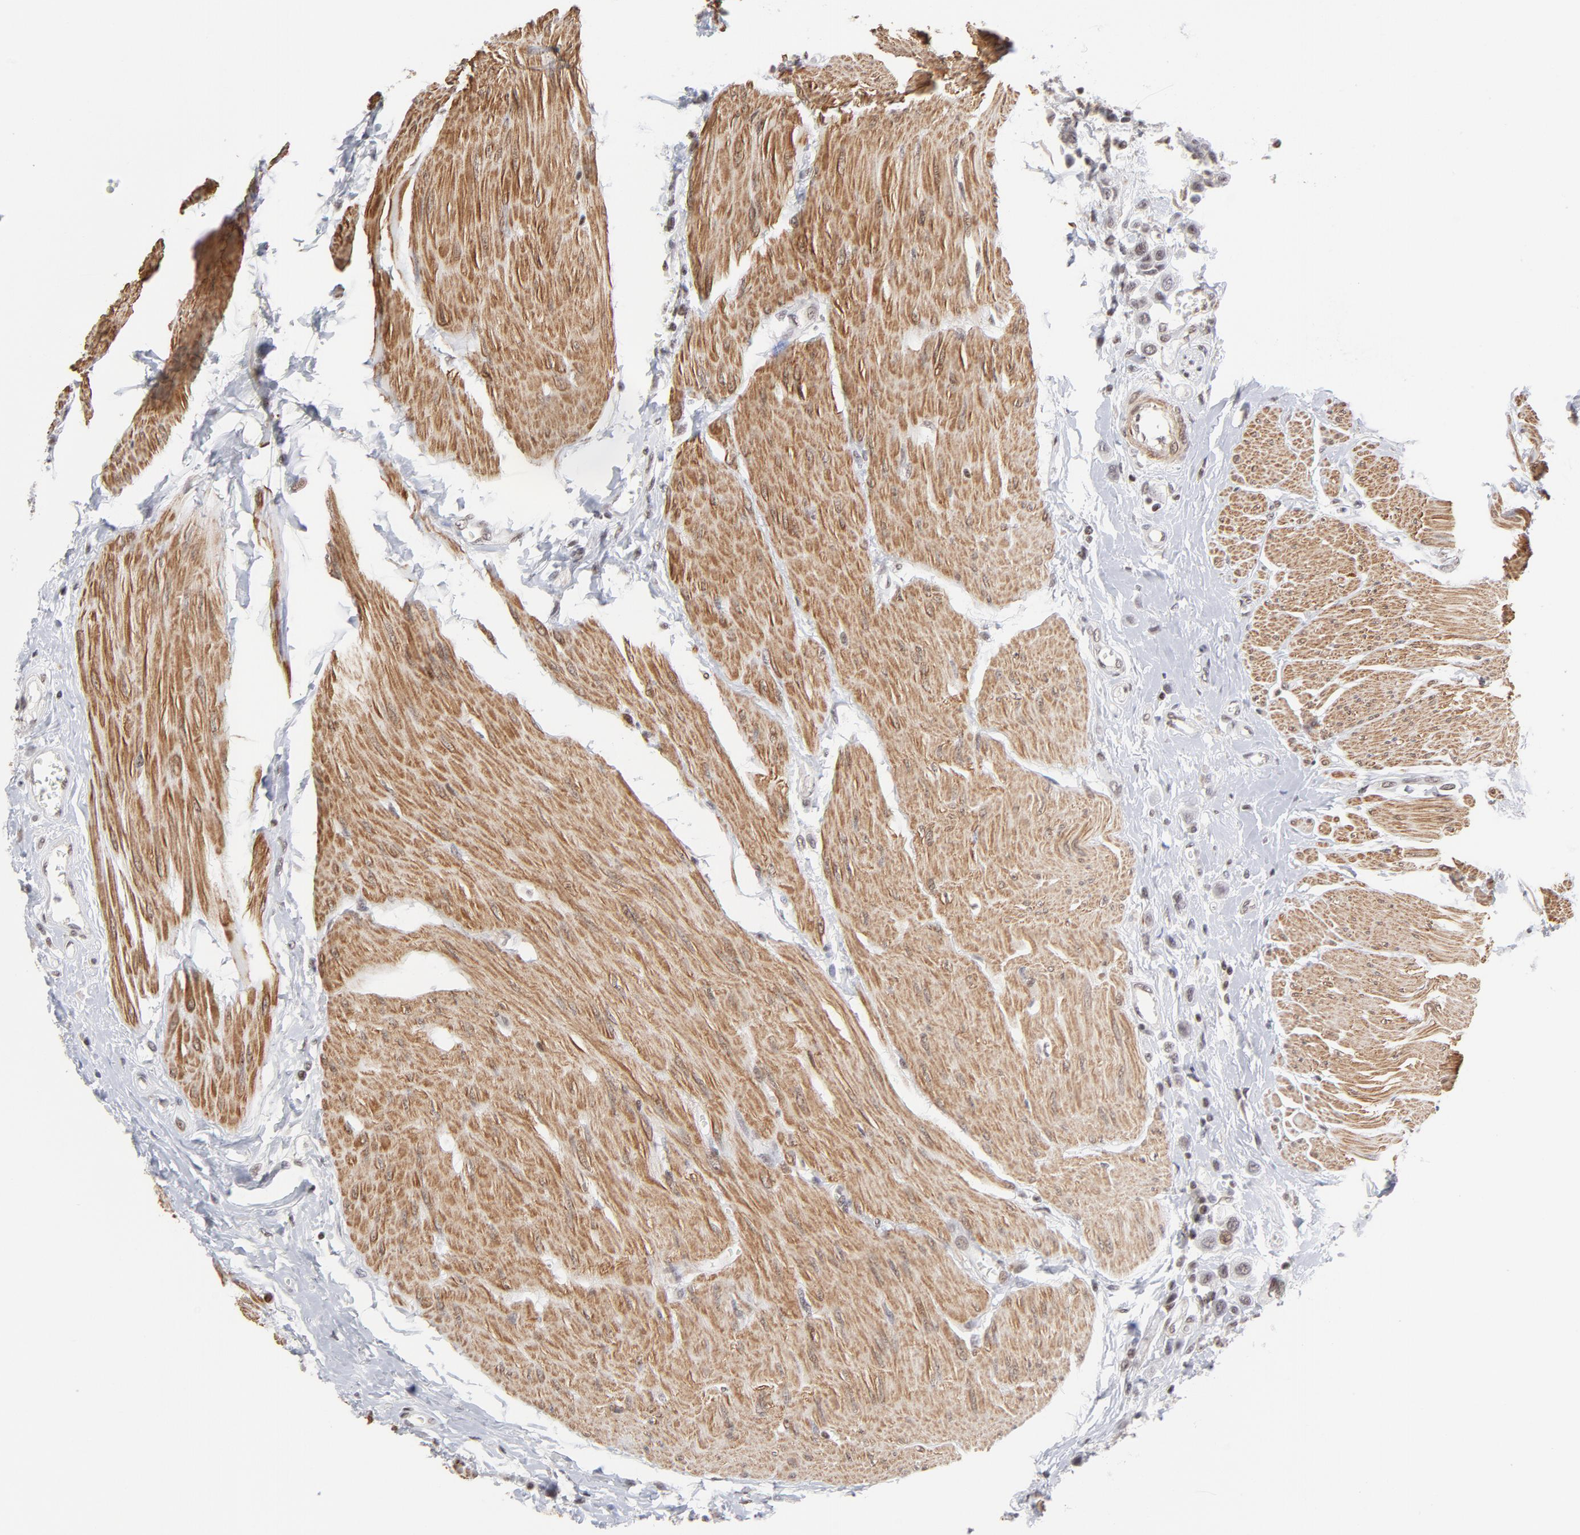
{"staining": {"intensity": "moderate", "quantity": ">75%", "location": "nuclear"}, "tissue": "urothelial cancer", "cell_type": "Tumor cells", "image_type": "cancer", "snomed": [{"axis": "morphology", "description": "Urothelial carcinoma, High grade"}, {"axis": "topography", "description": "Urinary bladder"}], "caption": "DAB immunohistochemical staining of high-grade urothelial carcinoma displays moderate nuclear protein staining in about >75% of tumor cells.", "gene": "CTCF", "patient": {"sex": "male", "age": 50}}